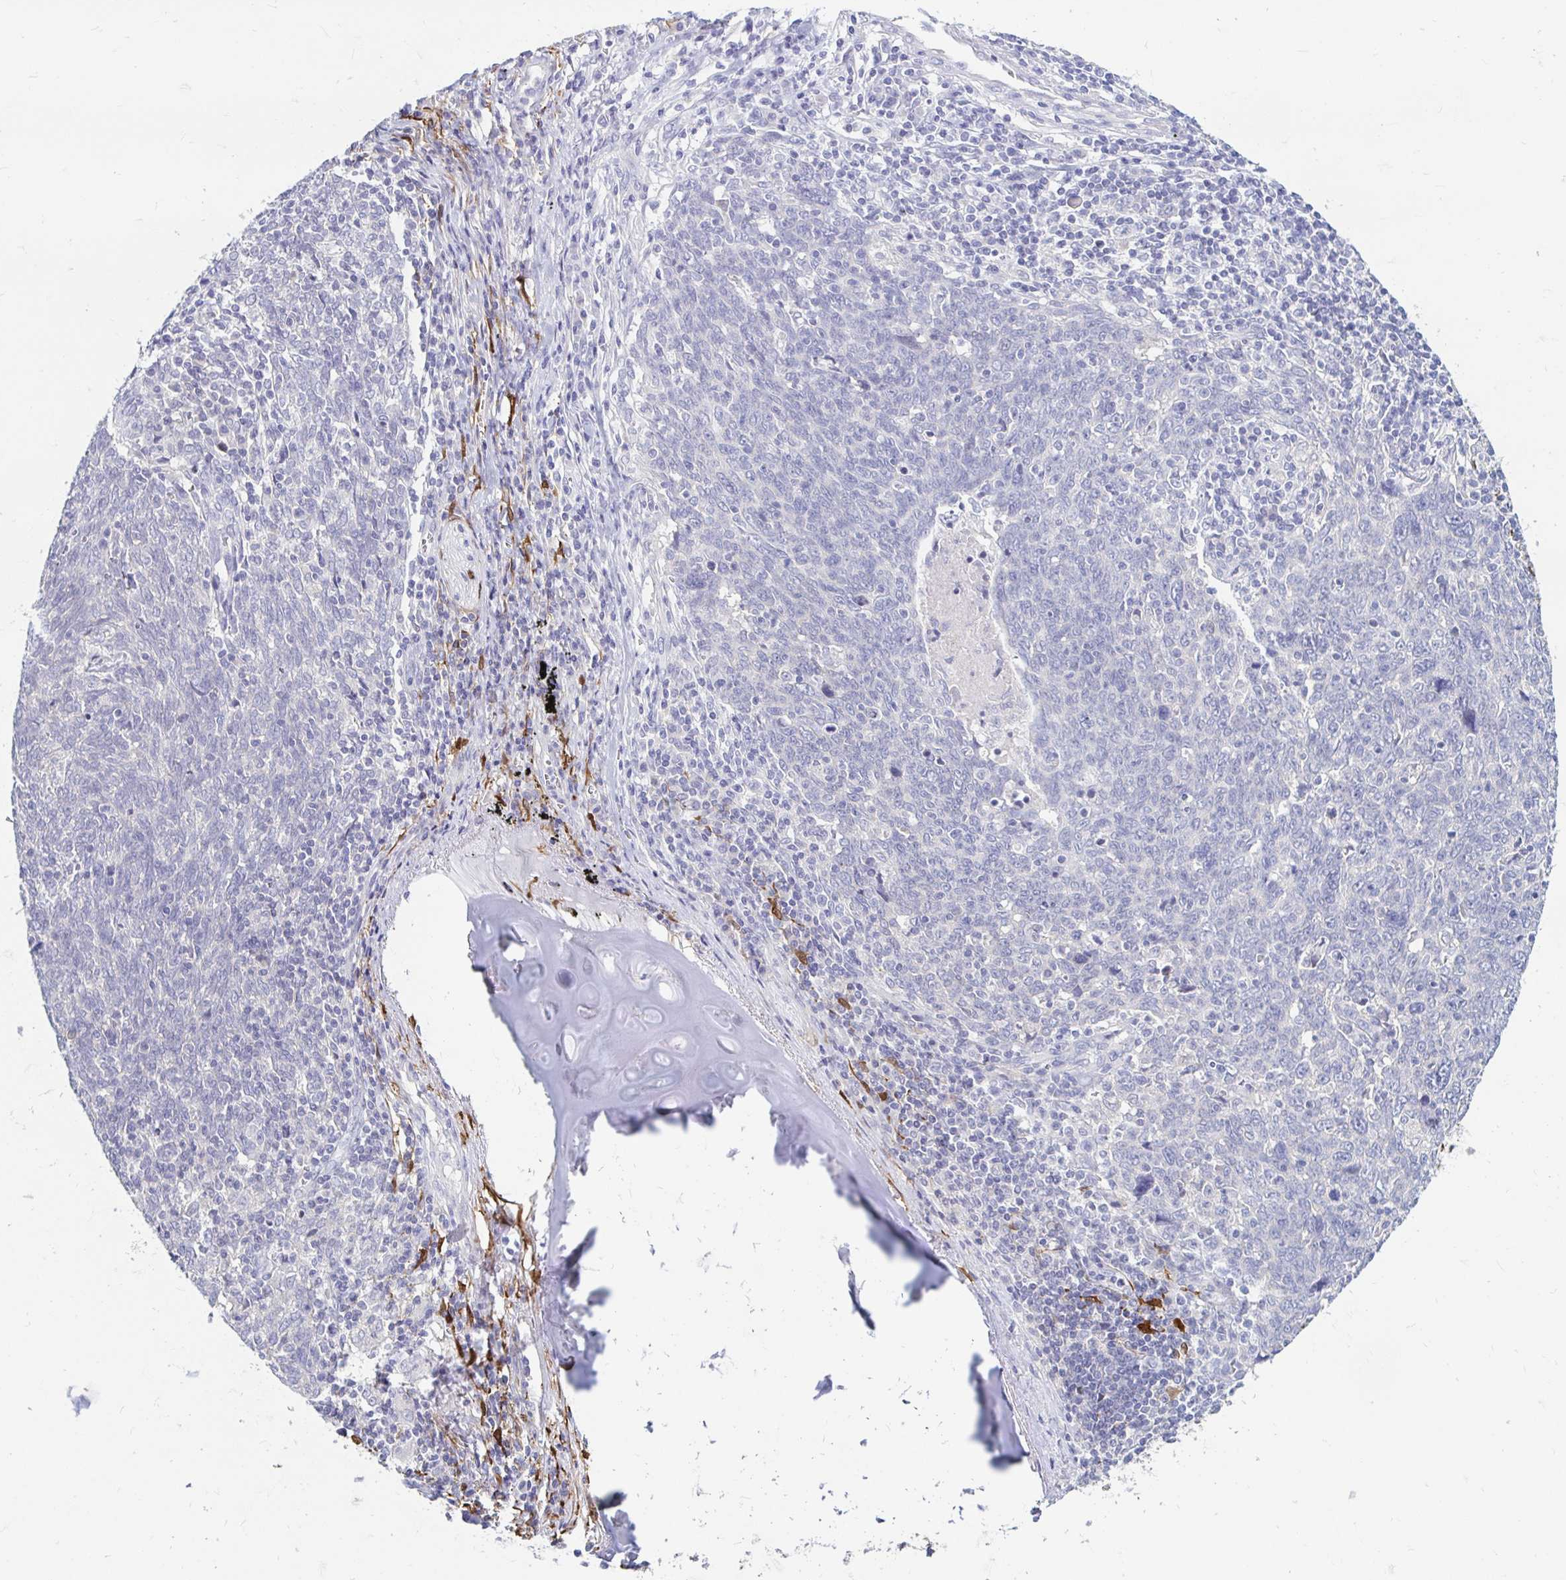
{"staining": {"intensity": "negative", "quantity": "none", "location": "none"}, "tissue": "lung cancer", "cell_type": "Tumor cells", "image_type": "cancer", "snomed": [{"axis": "morphology", "description": "Squamous cell carcinoma, NOS"}, {"axis": "topography", "description": "Lung"}], "caption": "Protein analysis of lung cancer (squamous cell carcinoma) exhibits no significant expression in tumor cells.", "gene": "ADH1A", "patient": {"sex": "female", "age": 72}}